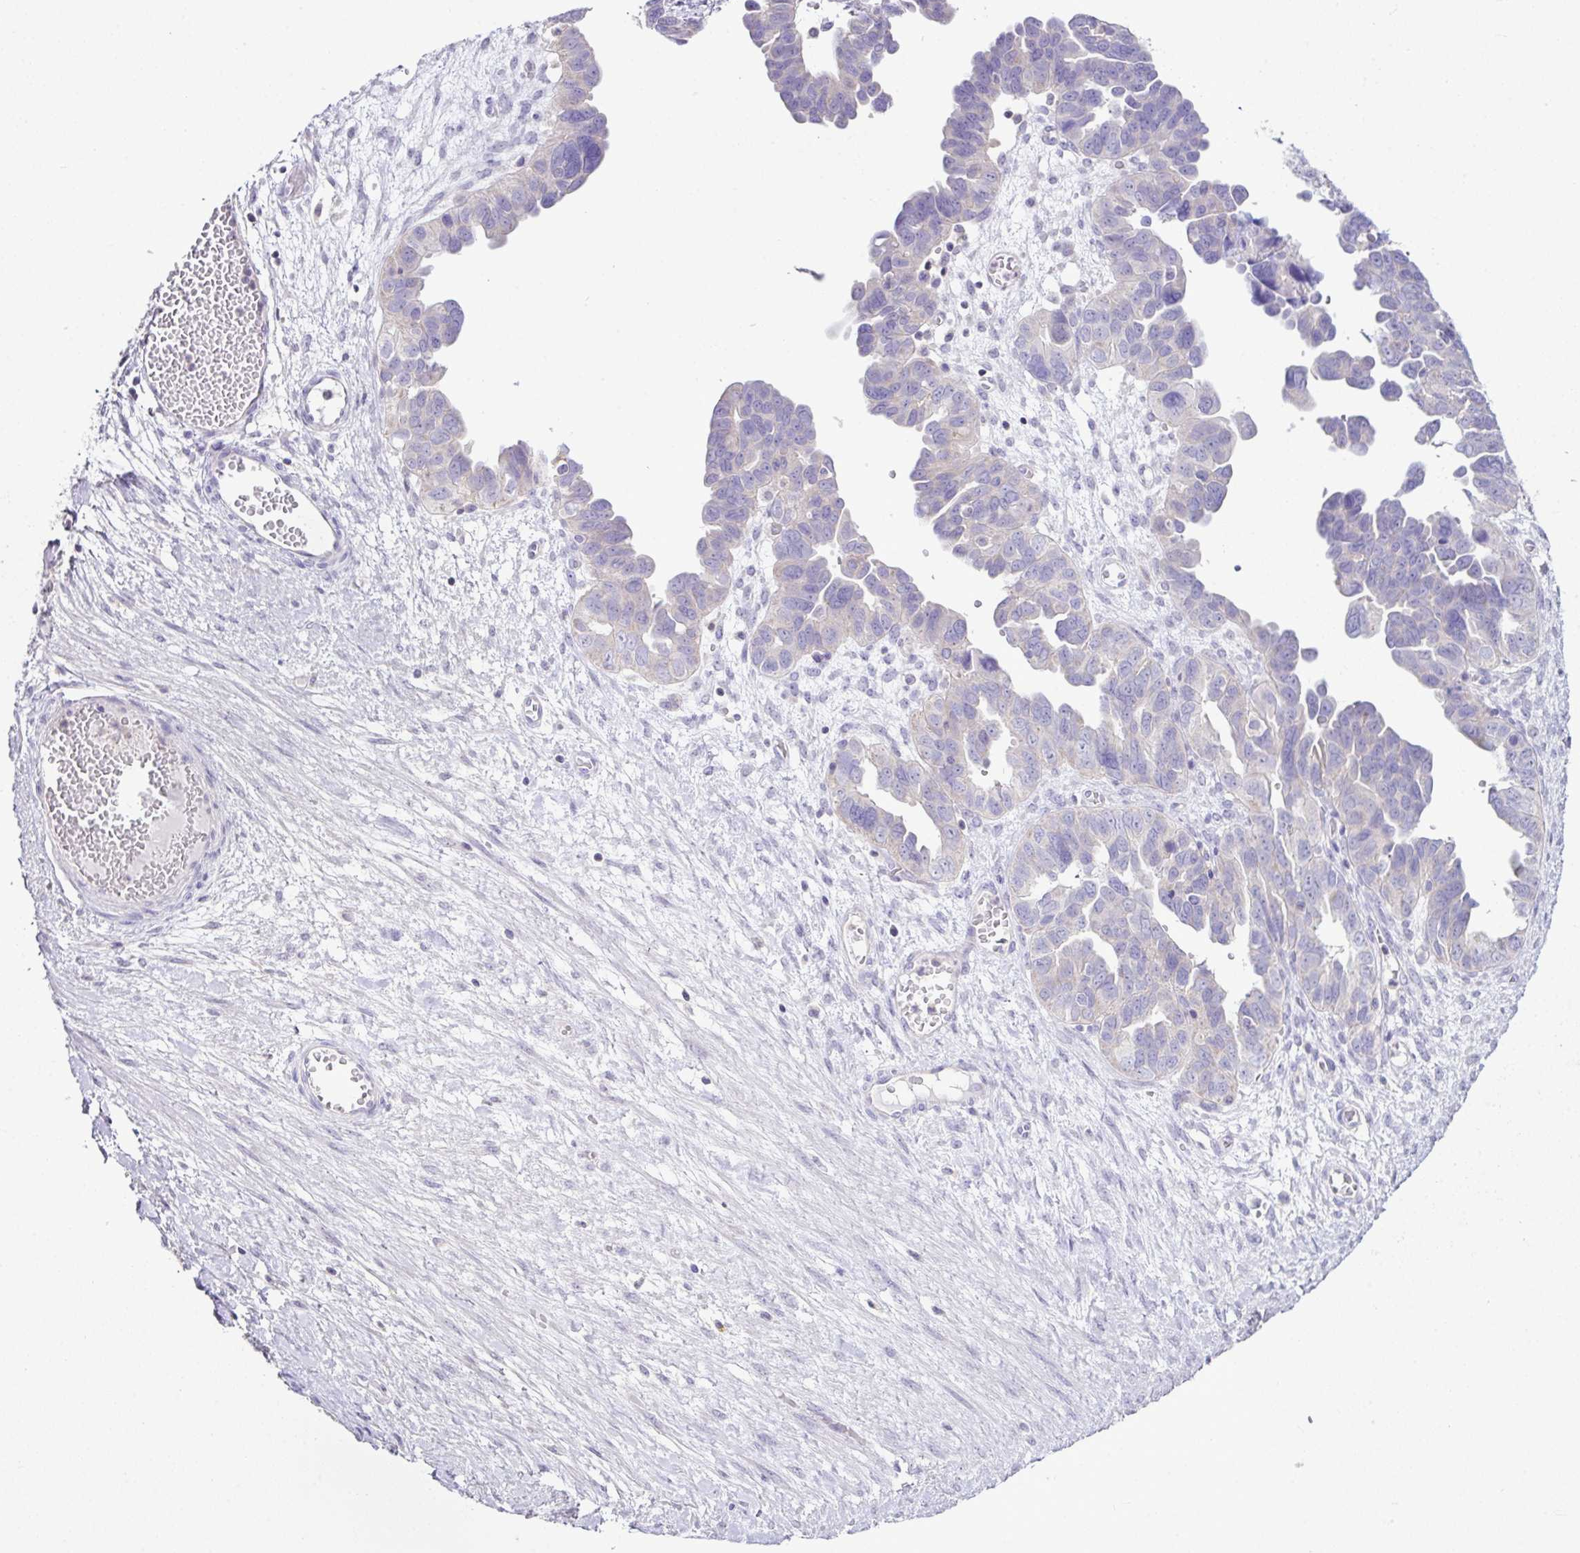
{"staining": {"intensity": "negative", "quantity": "none", "location": "none"}, "tissue": "ovarian cancer", "cell_type": "Tumor cells", "image_type": "cancer", "snomed": [{"axis": "morphology", "description": "Cystadenocarcinoma, serous, NOS"}, {"axis": "topography", "description": "Ovary"}], "caption": "Tumor cells show no significant positivity in ovarian cancer.", "gene": "D2HGDH", "patient": {"sex": "female", "age": 64}}